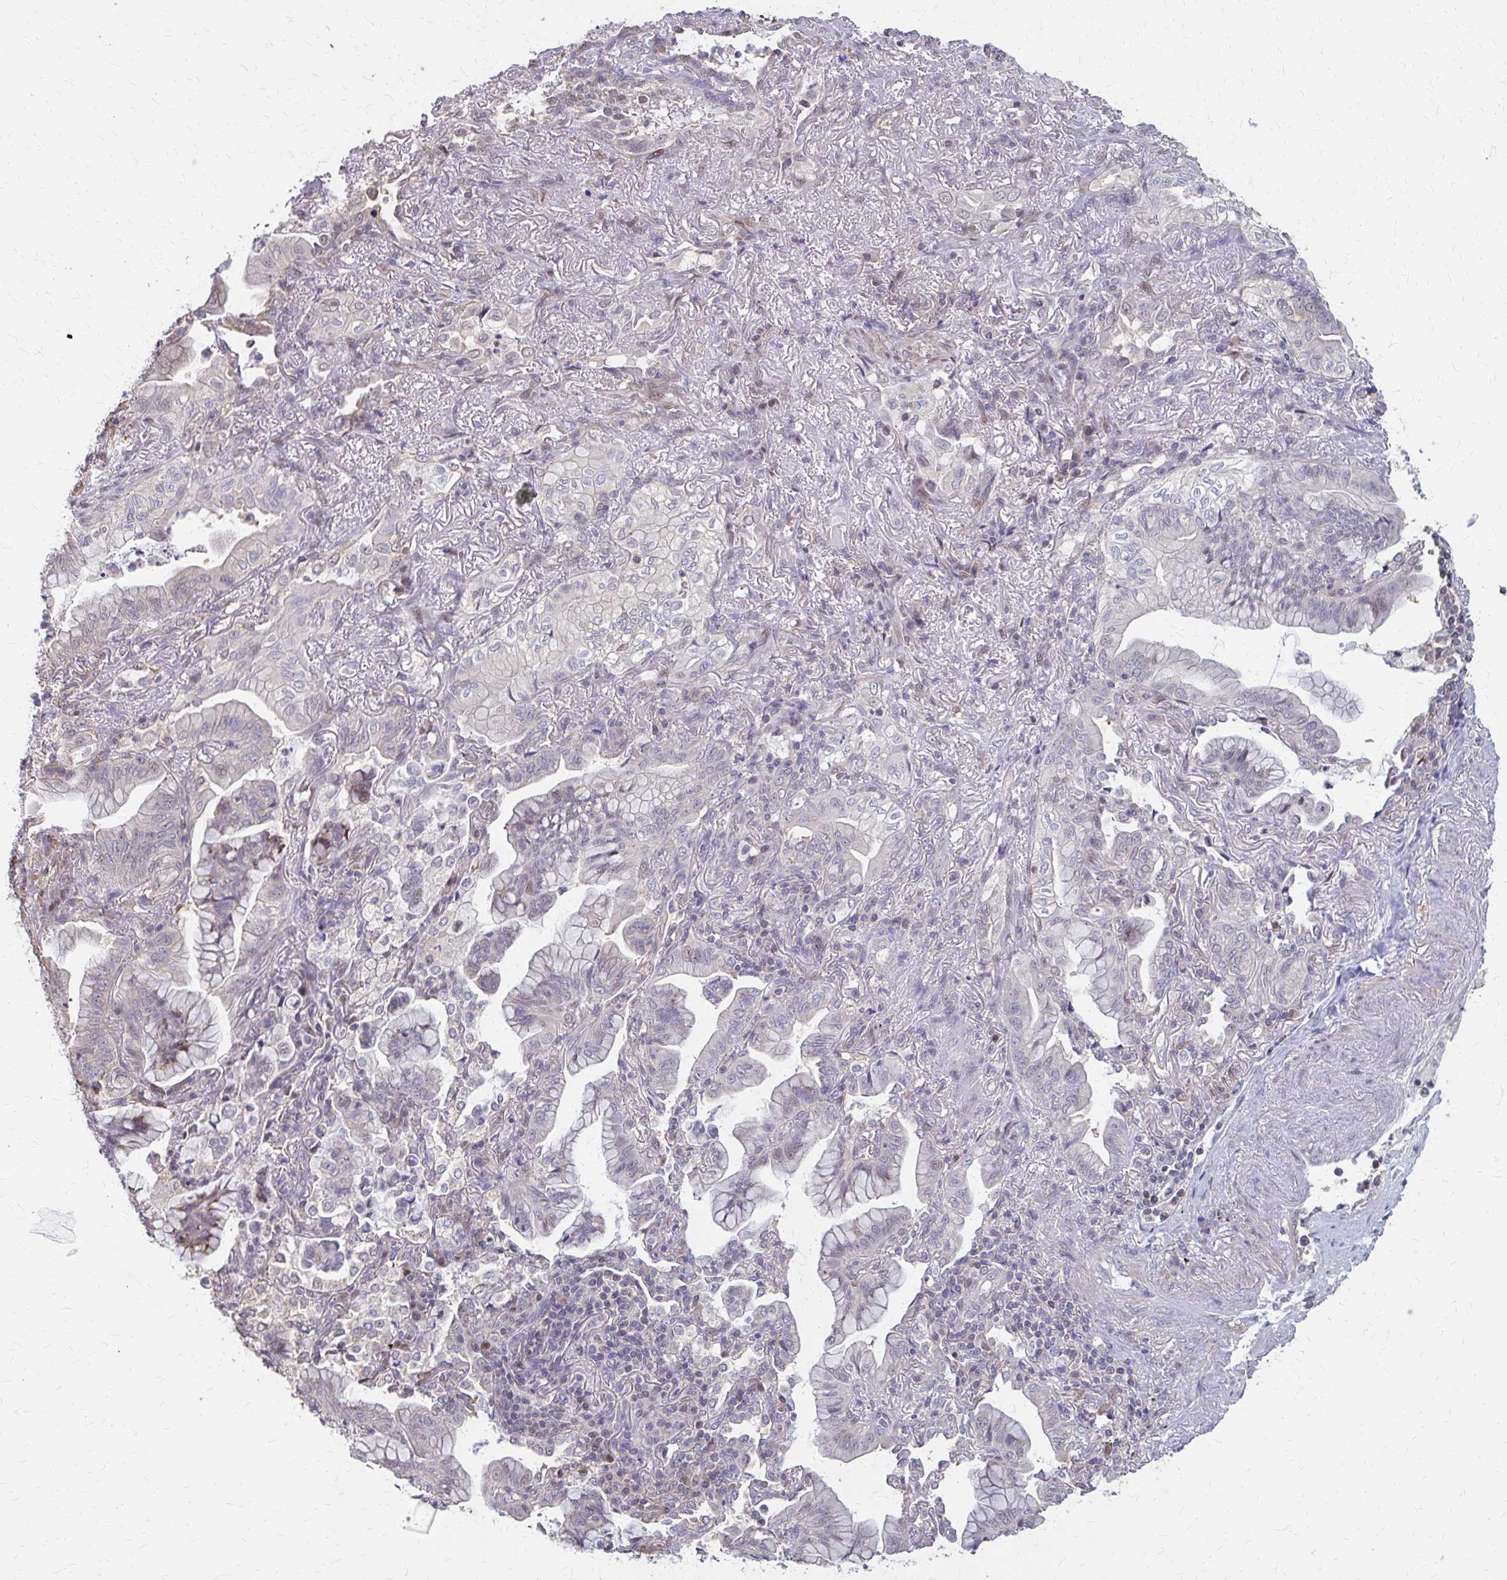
{"staining": {"intensity": "negative", "quantity": "none", "location": "none"}, "tissue": "lung cancer", "cell_type": "Tumor cells", "image_type": "cancer", "snomed": [{"axis": "morphology", "description": "Adenocarcinoma, NOS"}, {"axis": "topography", "description": "Lung"}], "caption": "Lung cancer (adenocarcinoma) was stained to show a protein in brown. There is no significant staining in tumor cells.", "gene": "IFI44L", "patient": {"sex": "male", "age": 77}}